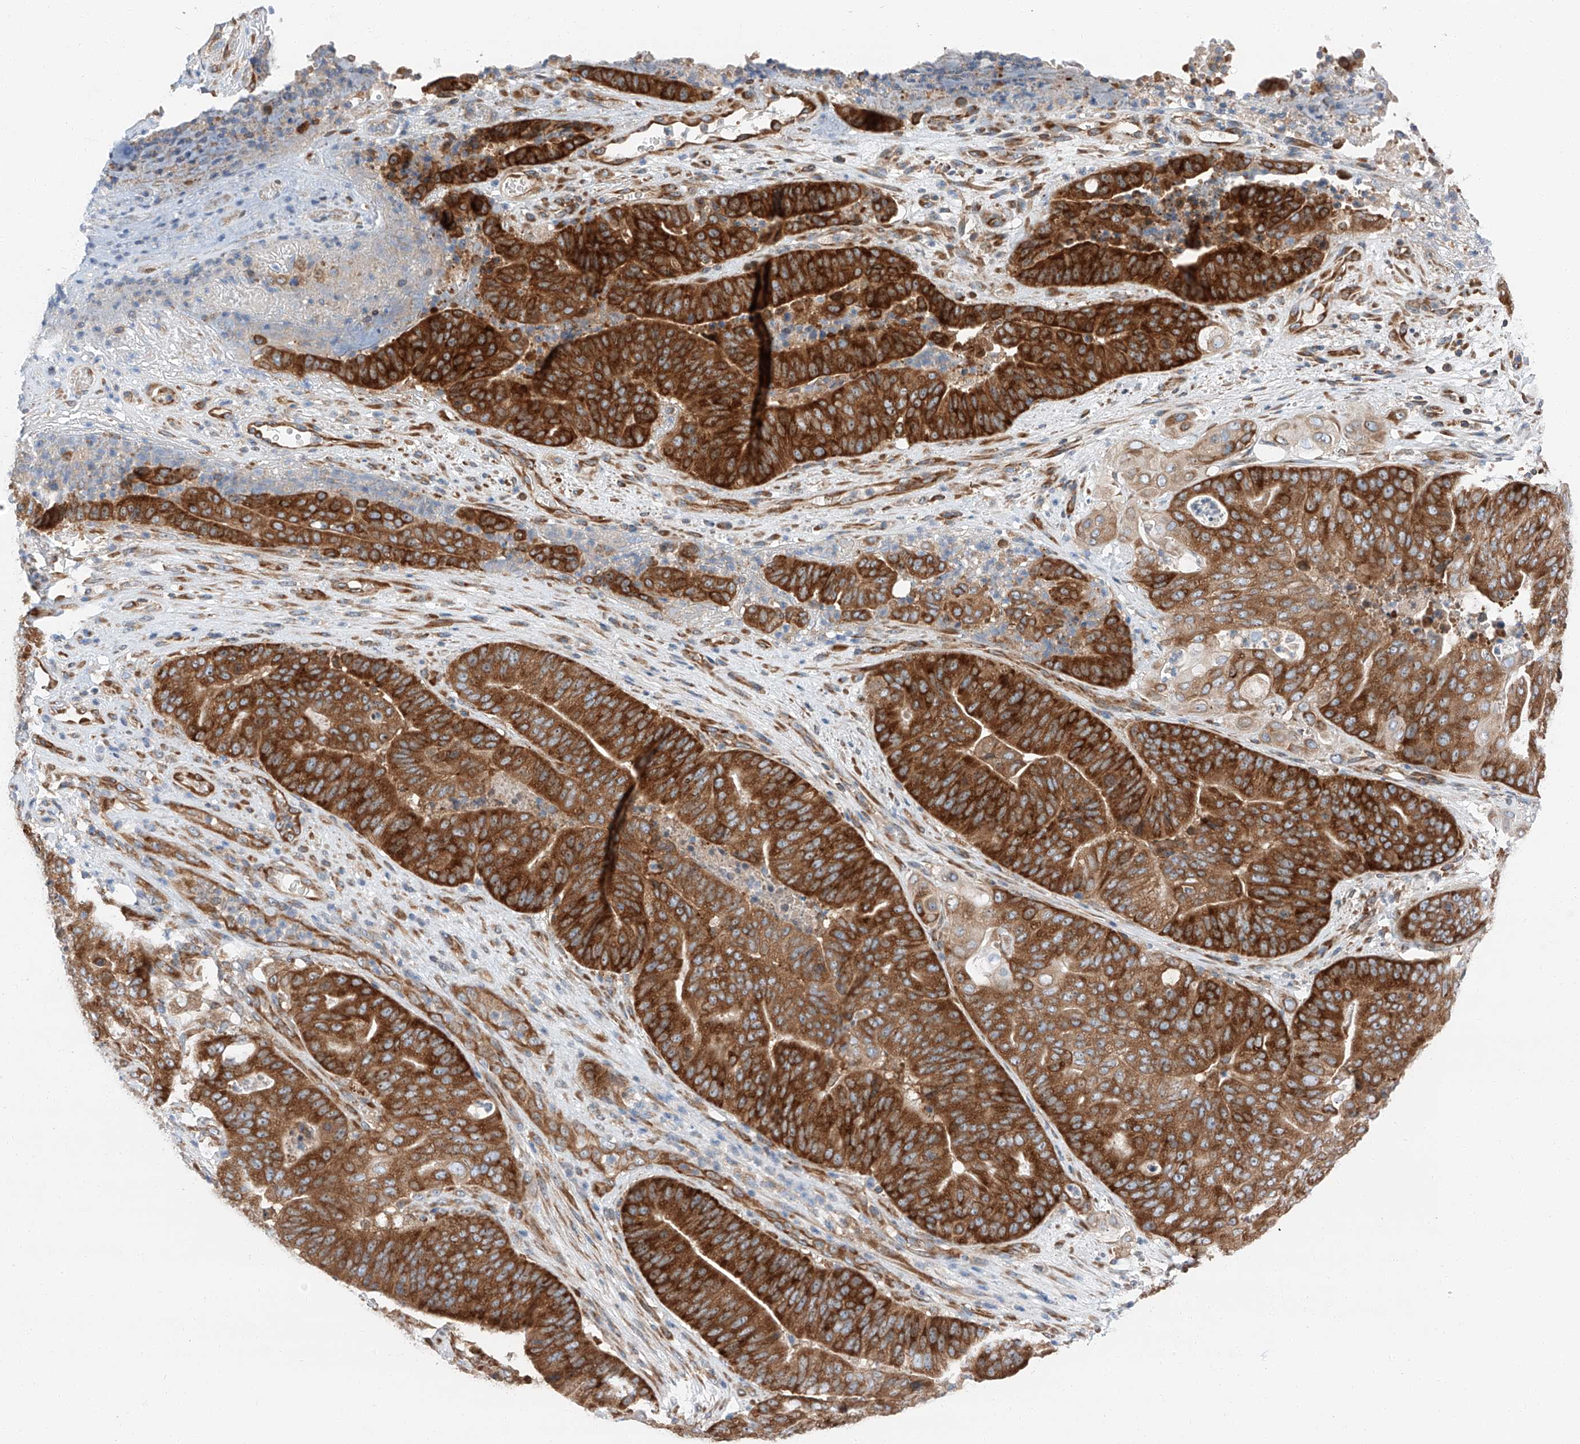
{"staining": {"intensity": "strong", "quantity": ">75%", "location": "cytoplasmic/membranous"}, "tissue": "pancreatic cancer", "cell_type": "Tumor cells", "image_type": "cancer", "snomed": [{"axis": "morphology", "description": "Adenocarcinoma, NOS"}, {"axis": "topography", "description": "Pancreas"}], "caption": "Immunohistochemistry image of pancreatic cancer (adenocarcinoma) stained for a protein (brown), which demonstrates high levels of strong cytoplasmic/membranous positivity in about >75% of tumor cells.", "gene": "ZC3H15", "patient": {"sex": "female", "age": 77}}